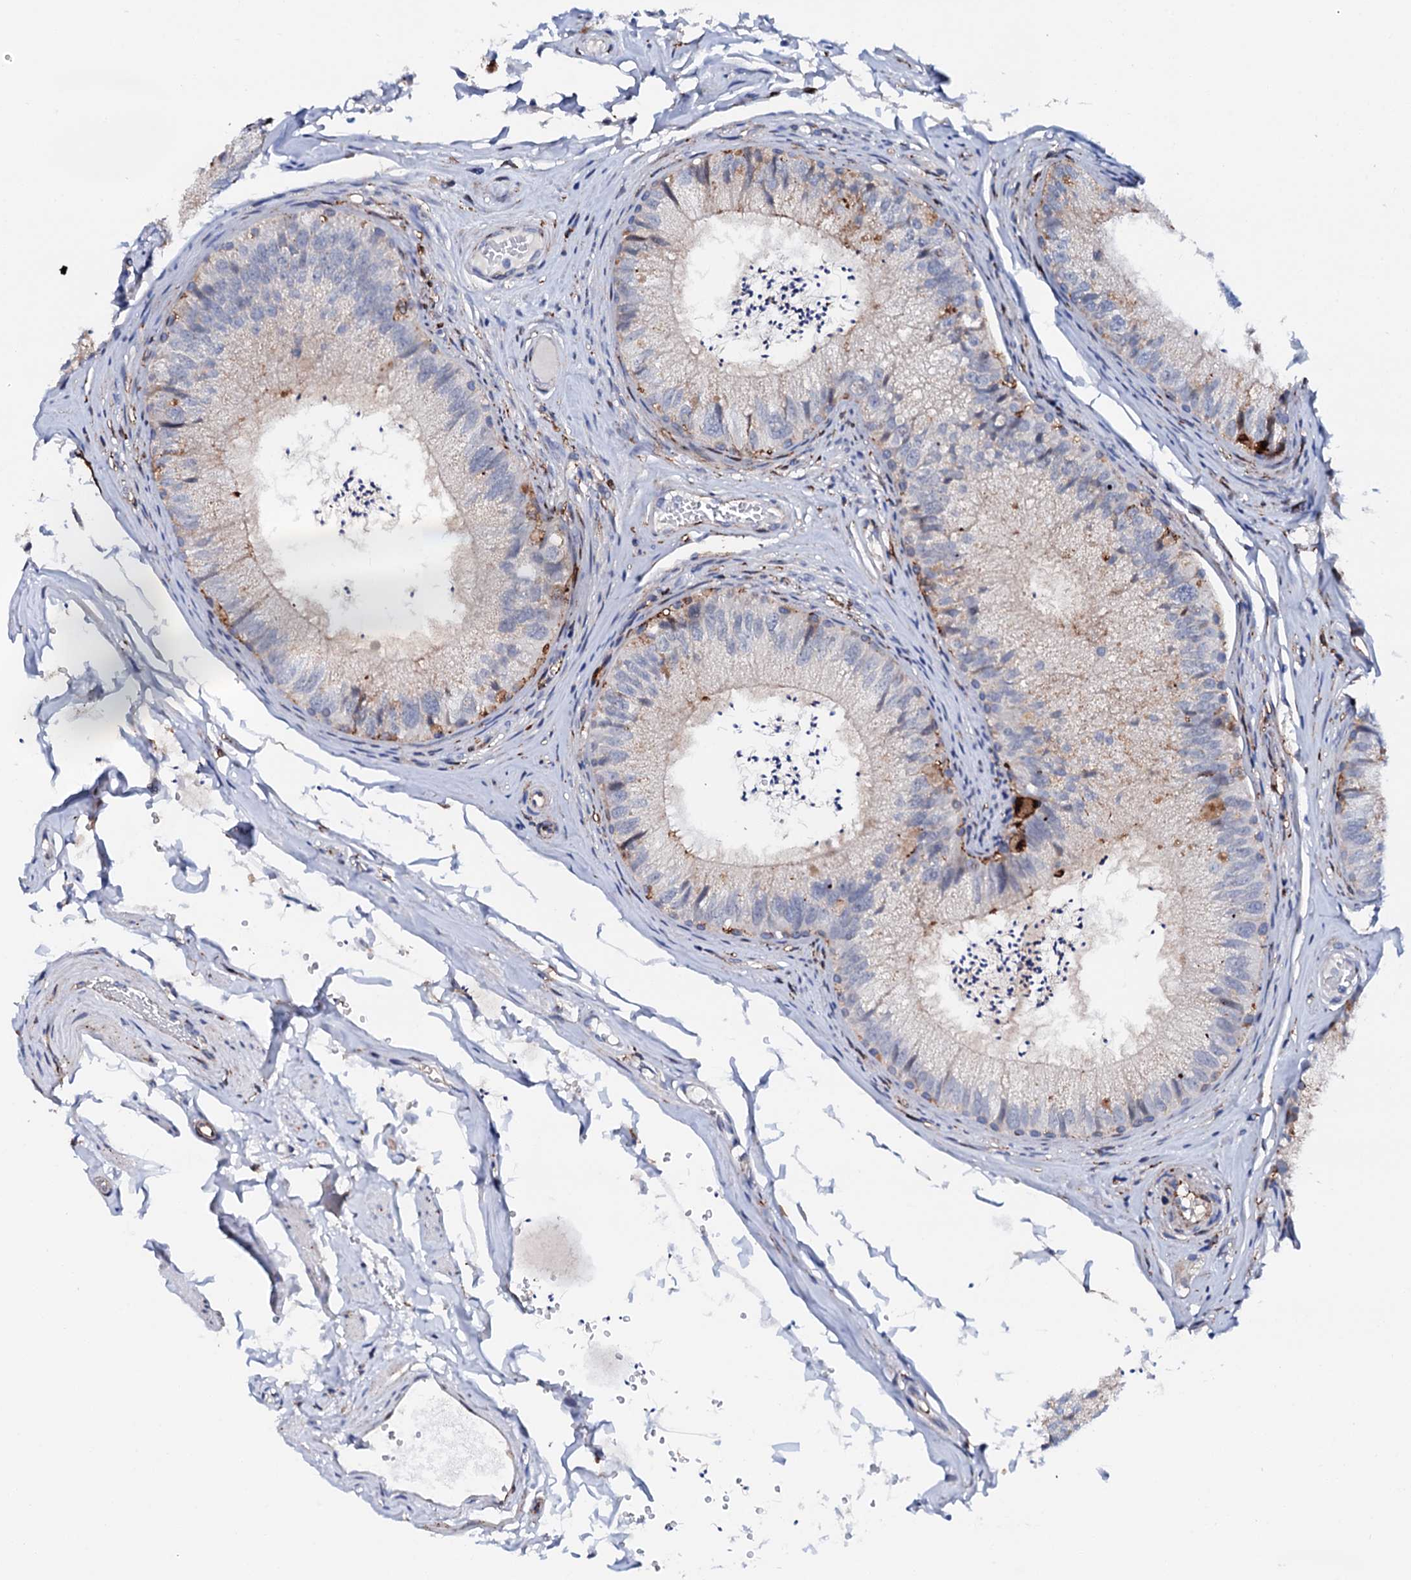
{"staining": {"intensity": "moderate", "quantity": "<25%", "location": "cytoplasmic/membranous"}, "tissue": "epididymis", "cell_type": "Glandular cells", "image_type": "normal", "snomed": [{"axis": "morphology", "description": "Normal tissue, NOS"}, {"axis": "topography", "description": "Epididymis"}], "caption": "Epididymis stained for a protein demonstrates moderate cytoplasmic/membranous positivity in glandular cells. Nuclei are stained in blue.", "gene": "MED13L", "patient": {"sex": "male", "age": 79}}